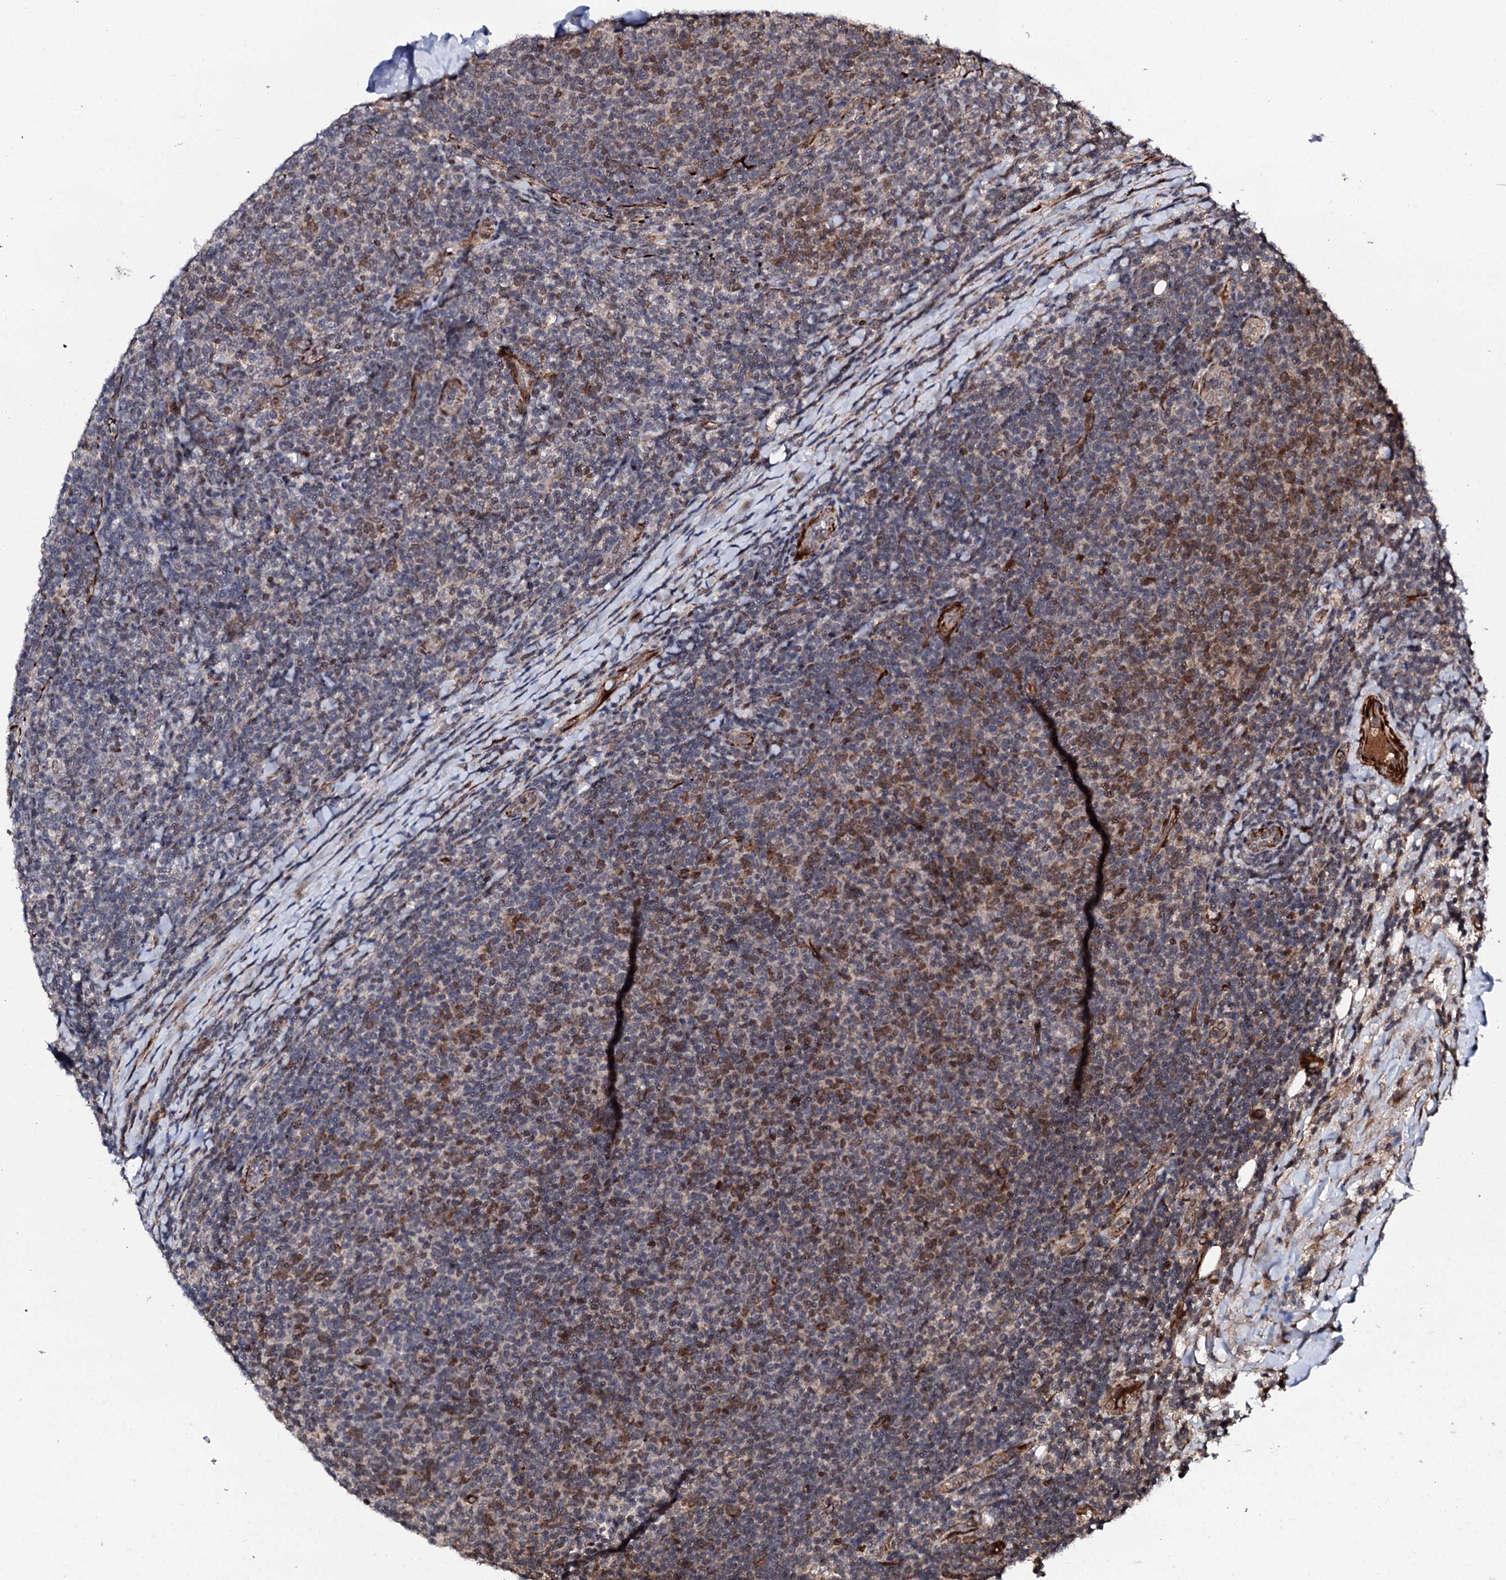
{"staining": {"intensity": "moderate", "quantity": "25%-75%", "location": "cytoplasmic/membranous,nuclear"}, "tissue": "lymphoma", "cell_type": "Tumor cells", "image_type": "cancer", "snomed": [{"axis": "morphology", "description": "Malignant lymphoma, non-Hodgkin's type, Low grade"}, {"axis": "topography", "description": "Lymph node"}], "caption": "This photomicrograph reveals lymphoma stained with immunohistochemistry (IHC) to label a protein in brown. The cytoplasmic/membranous and nuclear of tumor cells show moderate positivity for the protein. Nuclei are counter-stained blue.", "gene": "FAM111A", "patient": {"sex": "male", "age": 66}}